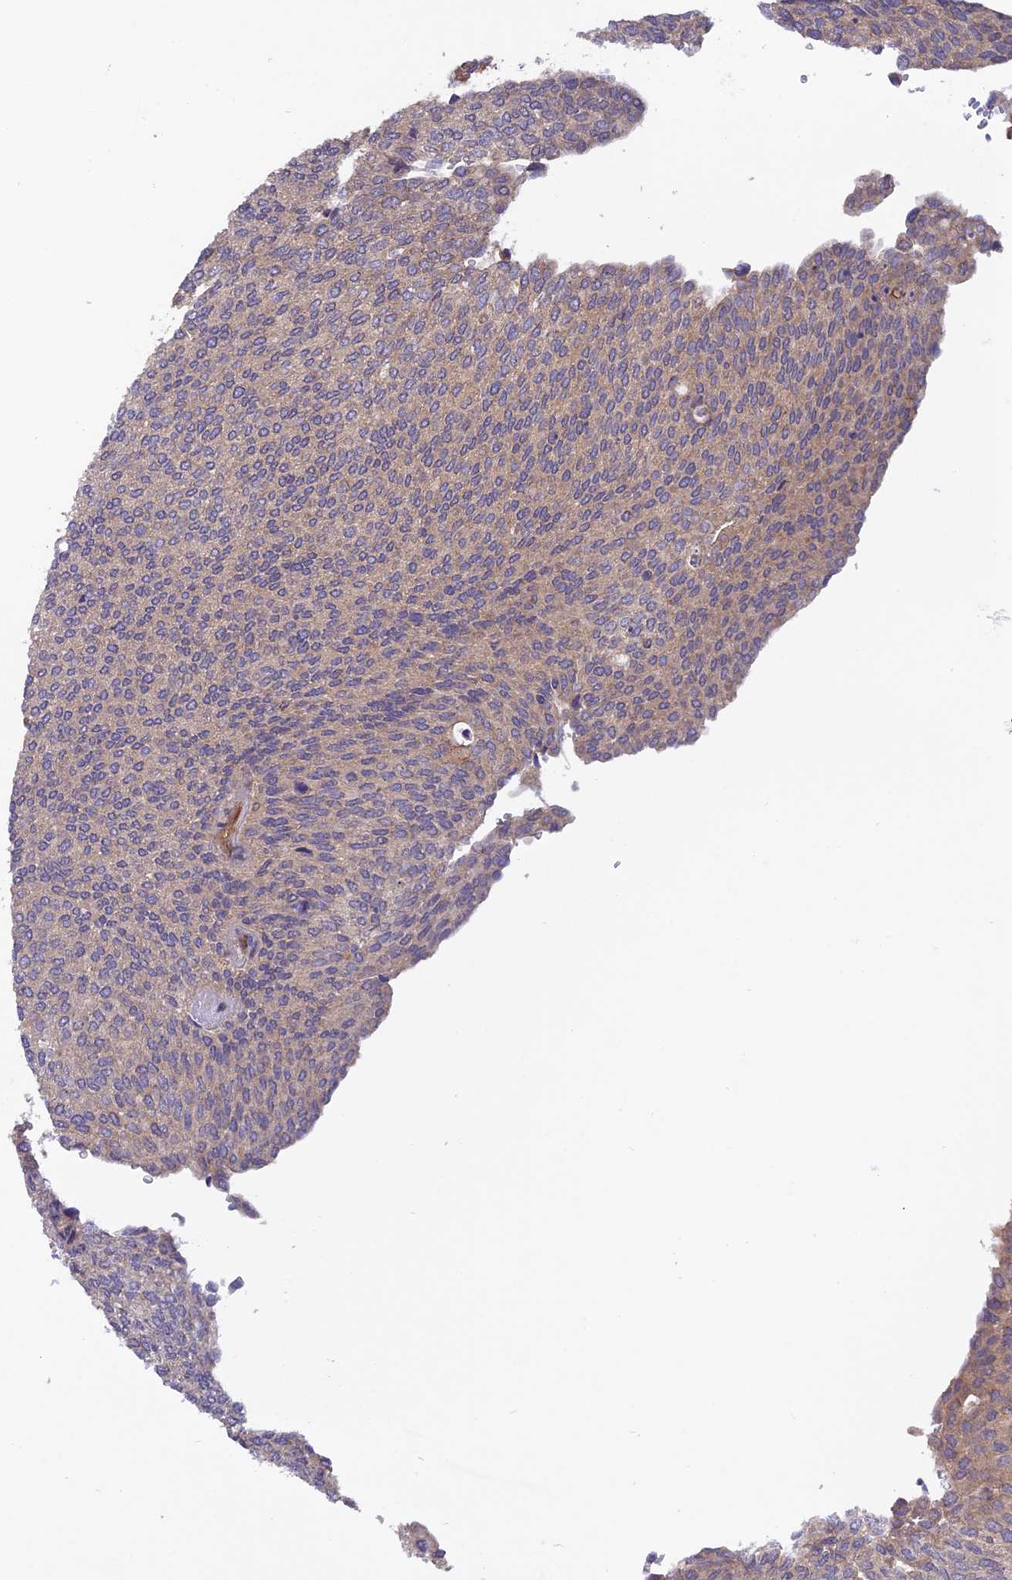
{"staining": {"intensity": "weak", "quantity": "25%-75%", "location": "cytoplasmic/membranous"}, "tissue": "urothelial cancer", "cell_type": "Tumor cells", "image_type": "cancer", "snomed": [{"axis": "morphology", "description": "Urothelial carcinoma, Low grade"}, {"axis": "topography", "description": "Urinary bladder"}], "caption": "Protein staining by immunohistochemistry exhibits weak cytoplasmic/membranous positivity in about 25%-75% of tumor cells in urothelial carcinoma (low-grade). The staining was performed using DAB (3,3'-diaminobenzidine), with brown indicating positive protein expression. Nuclei are stained blue with hematoxylin.", "gene": "ADAMTS15", "patient": {"sex": "female", "age": 79}}